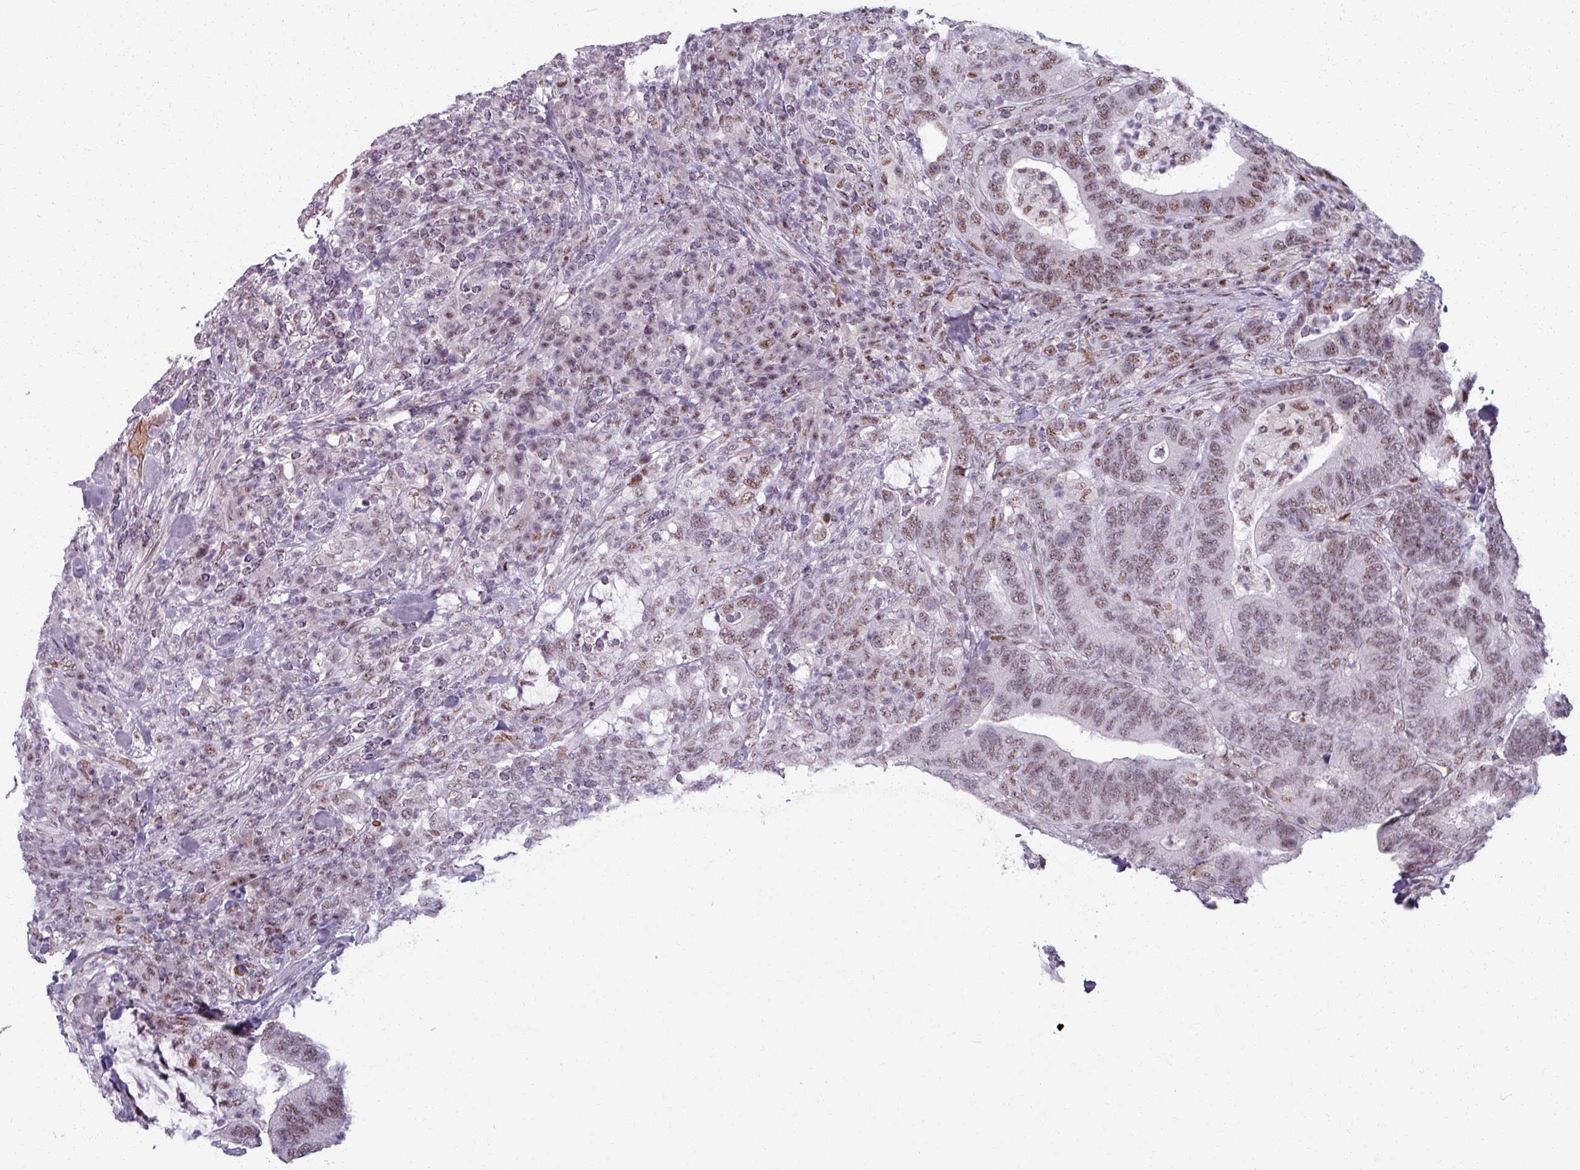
{"staining": {"intensity": "moderate", "quantity": ">75%", "location": "nuclear"}, "tissue": "colorectal cancer", "cell_type": "Tumor cells", "image_type": "cancer", "snomed": [{"axis": "morphology", "description": "Adenocarcinoma, NOS"}, {"axis": "topography", "description": "Colon"}], "caption": "Protein expression analysis of human colorectal adenocarcinoma reveals moderate nuclear positivity in about >75% of tumor cells.", "gene": "NCOR1", "patient": {"sex": "female", "age": 66}}